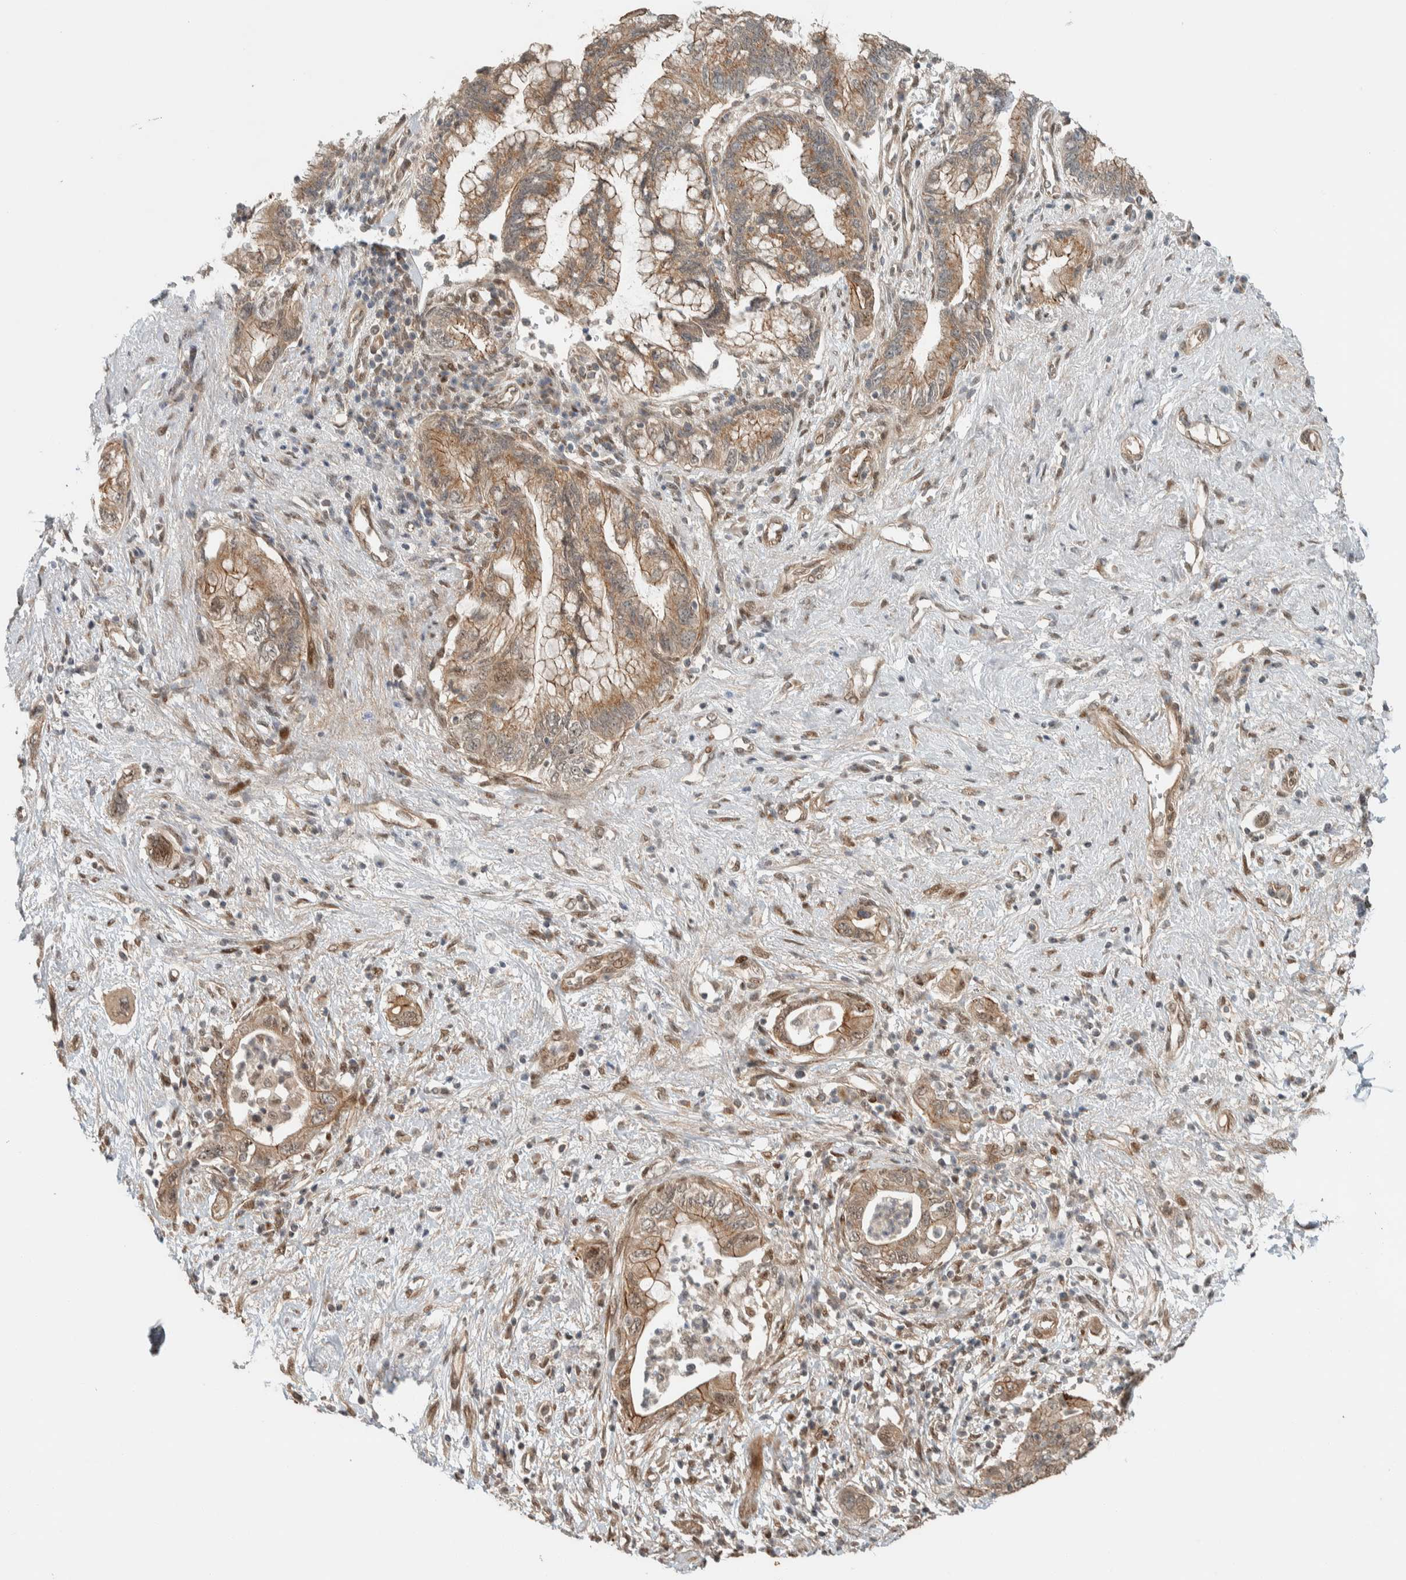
{"staining": {"intensity": "moderate", "quantity": ">75%", "location": "cytoplasmic/membranous,nuclear"}, "tissue": "pancreatic cancer", "cell_type": "Tumor cells", "image_type": "cancer", "snomed": [{"axis": "morphology", "description": "Adenocarcinoma, NOS"}, {"axis": "topography", "description": "Pancreas"}], "caption": "Immunohistochemical staining of human pancreatic cancer (adenocarcinoma) exhibits moderate cytoplasmic/membranous and nuclear protein positivity in approximately >75% of tumor cells.", "gene": "STXBP4", "patient": {"sex": "female", "age": 73}}